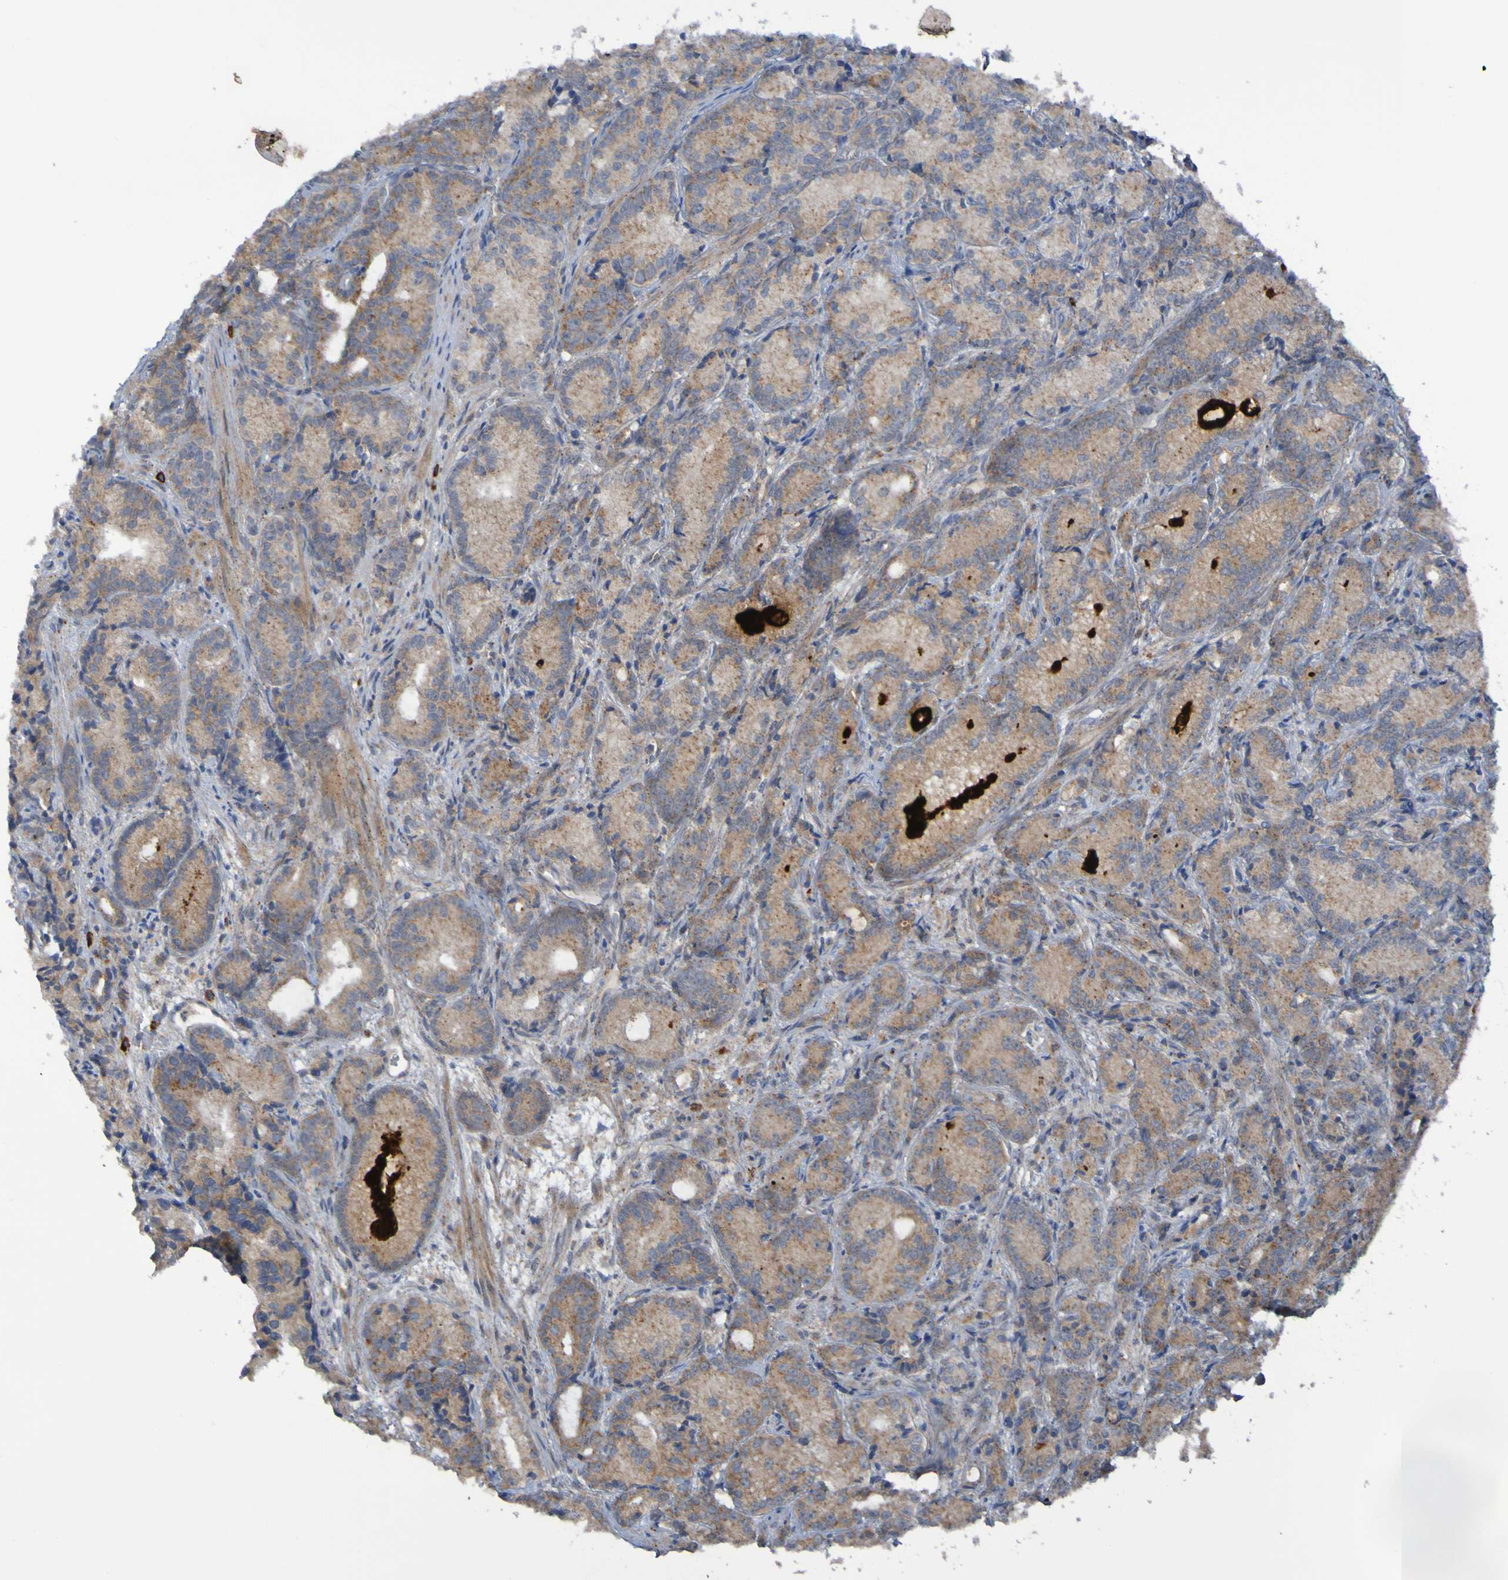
{"staining": {"intensity": "weak", "quantity": ">75%", "location": "cytoplasmic/membranous"}, "tissue": "prostate cancer", "cell_type": "Tumor cells", "image_type": "cancer", "snomed": [{"axis": "morphology", "description": "Adenocarcinoma, Low grade"}, {"axis": "topography", "description": "Prostate"}], "caption": "About >75% of tumor cells in human prostate cancer (adenocarcinoma (low-grade)) reveal weak cytoplasmic/membranous protein expression as visualized by brown immunohistochemical staining.", "gene": "ANGPT4", "patient": {"sex": "male", "age": 89}}